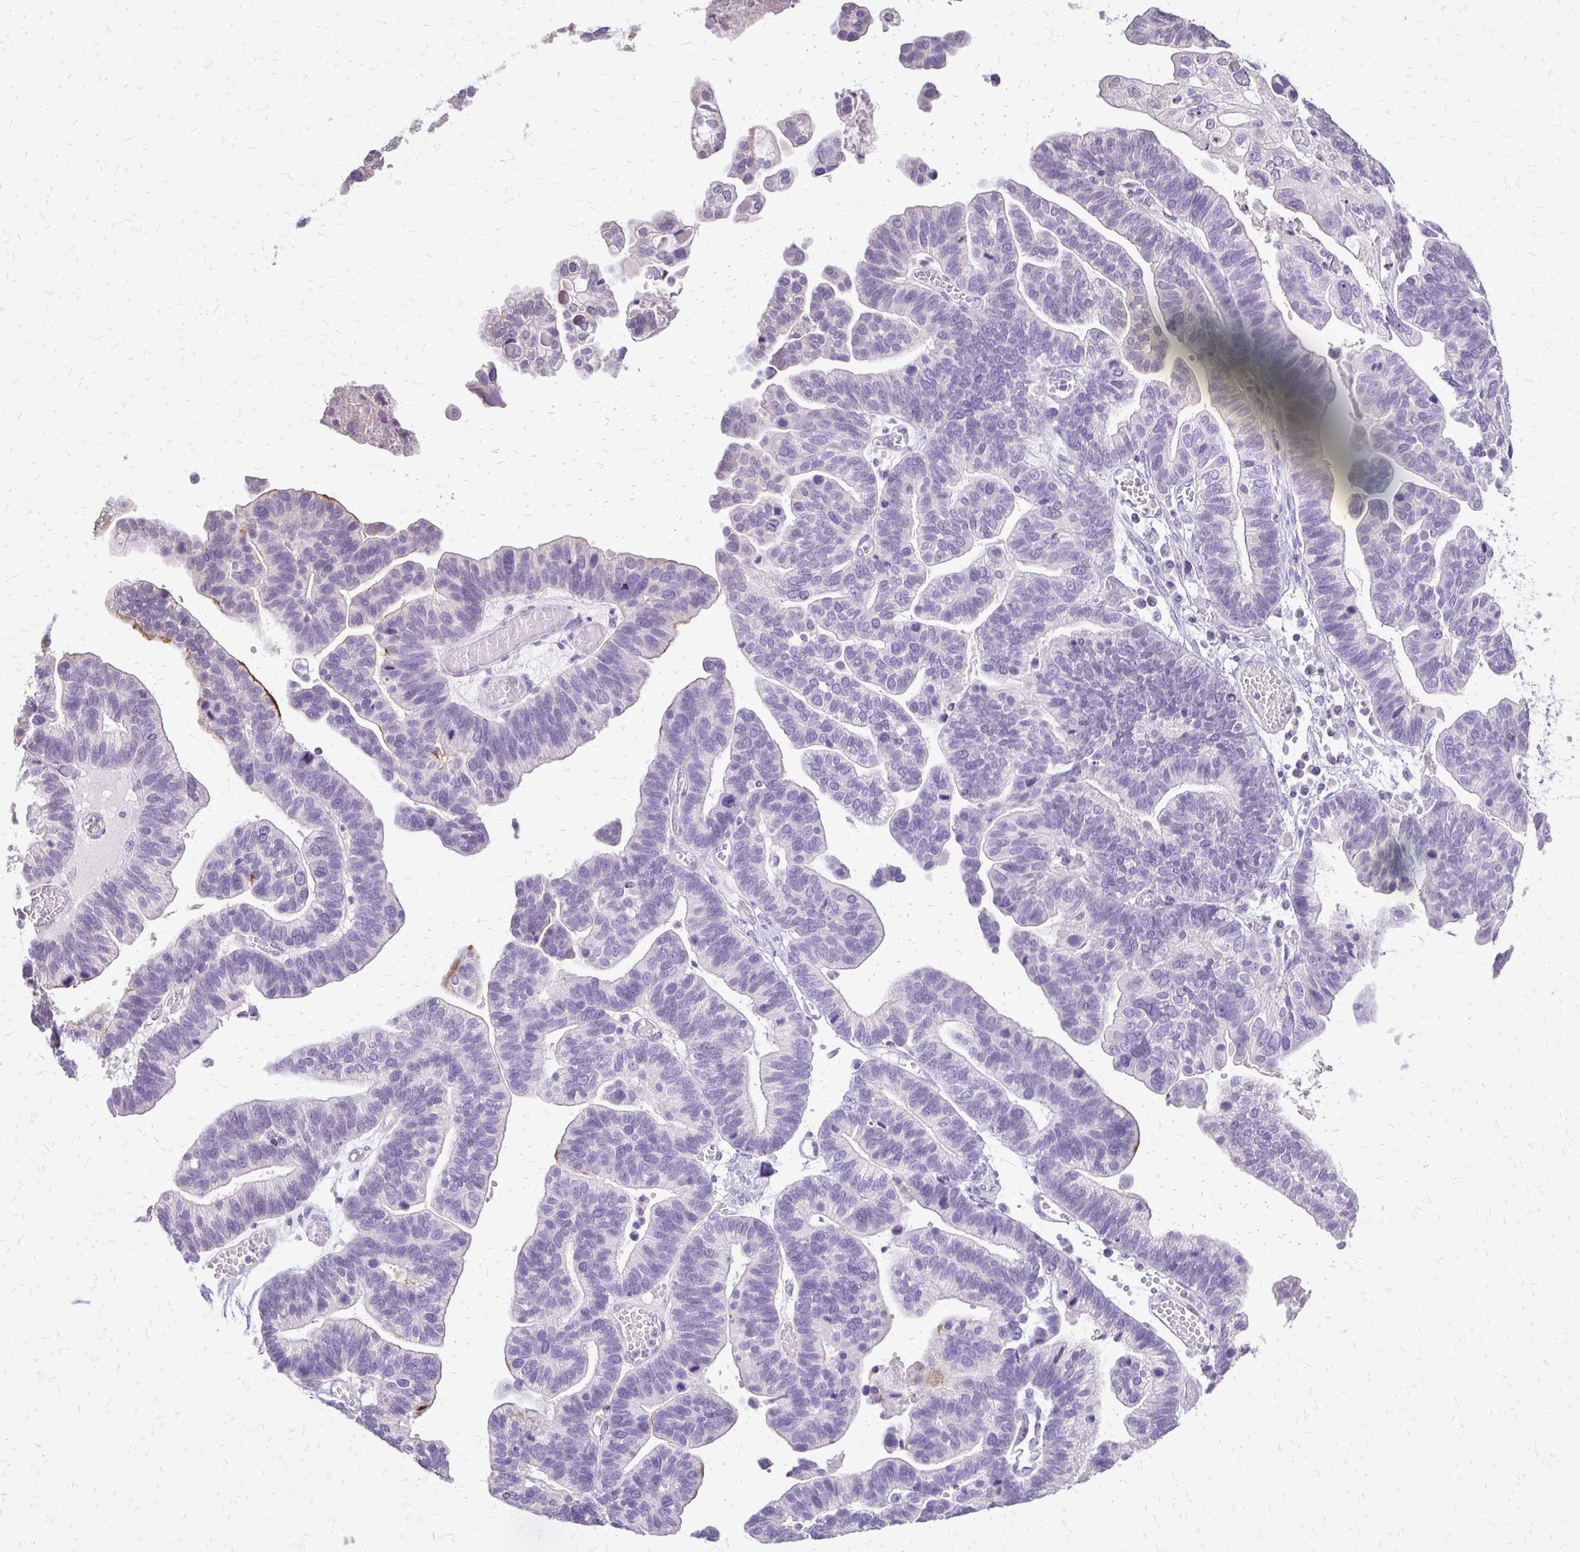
{"staining": {"intensity": "negative", "quantity": "none", "location": "none"}, "tissue": "ovarian cancer", "cell_type": "Tumor cells", "image_type": "cancer", "snomed": [{"axis": "morphology", "description": "Cystadenocarcinoma, serous, NOS"}, {"axis": "topography", "description": "Ovary"}], "caption": "DAB (3,3'-diaminobenzidine) immunohistochemical staining of ovarian cancer displays no significant expression in tumor cells.", "gene": "ALPG", "patient": {"sex": "female", "age": 56}}